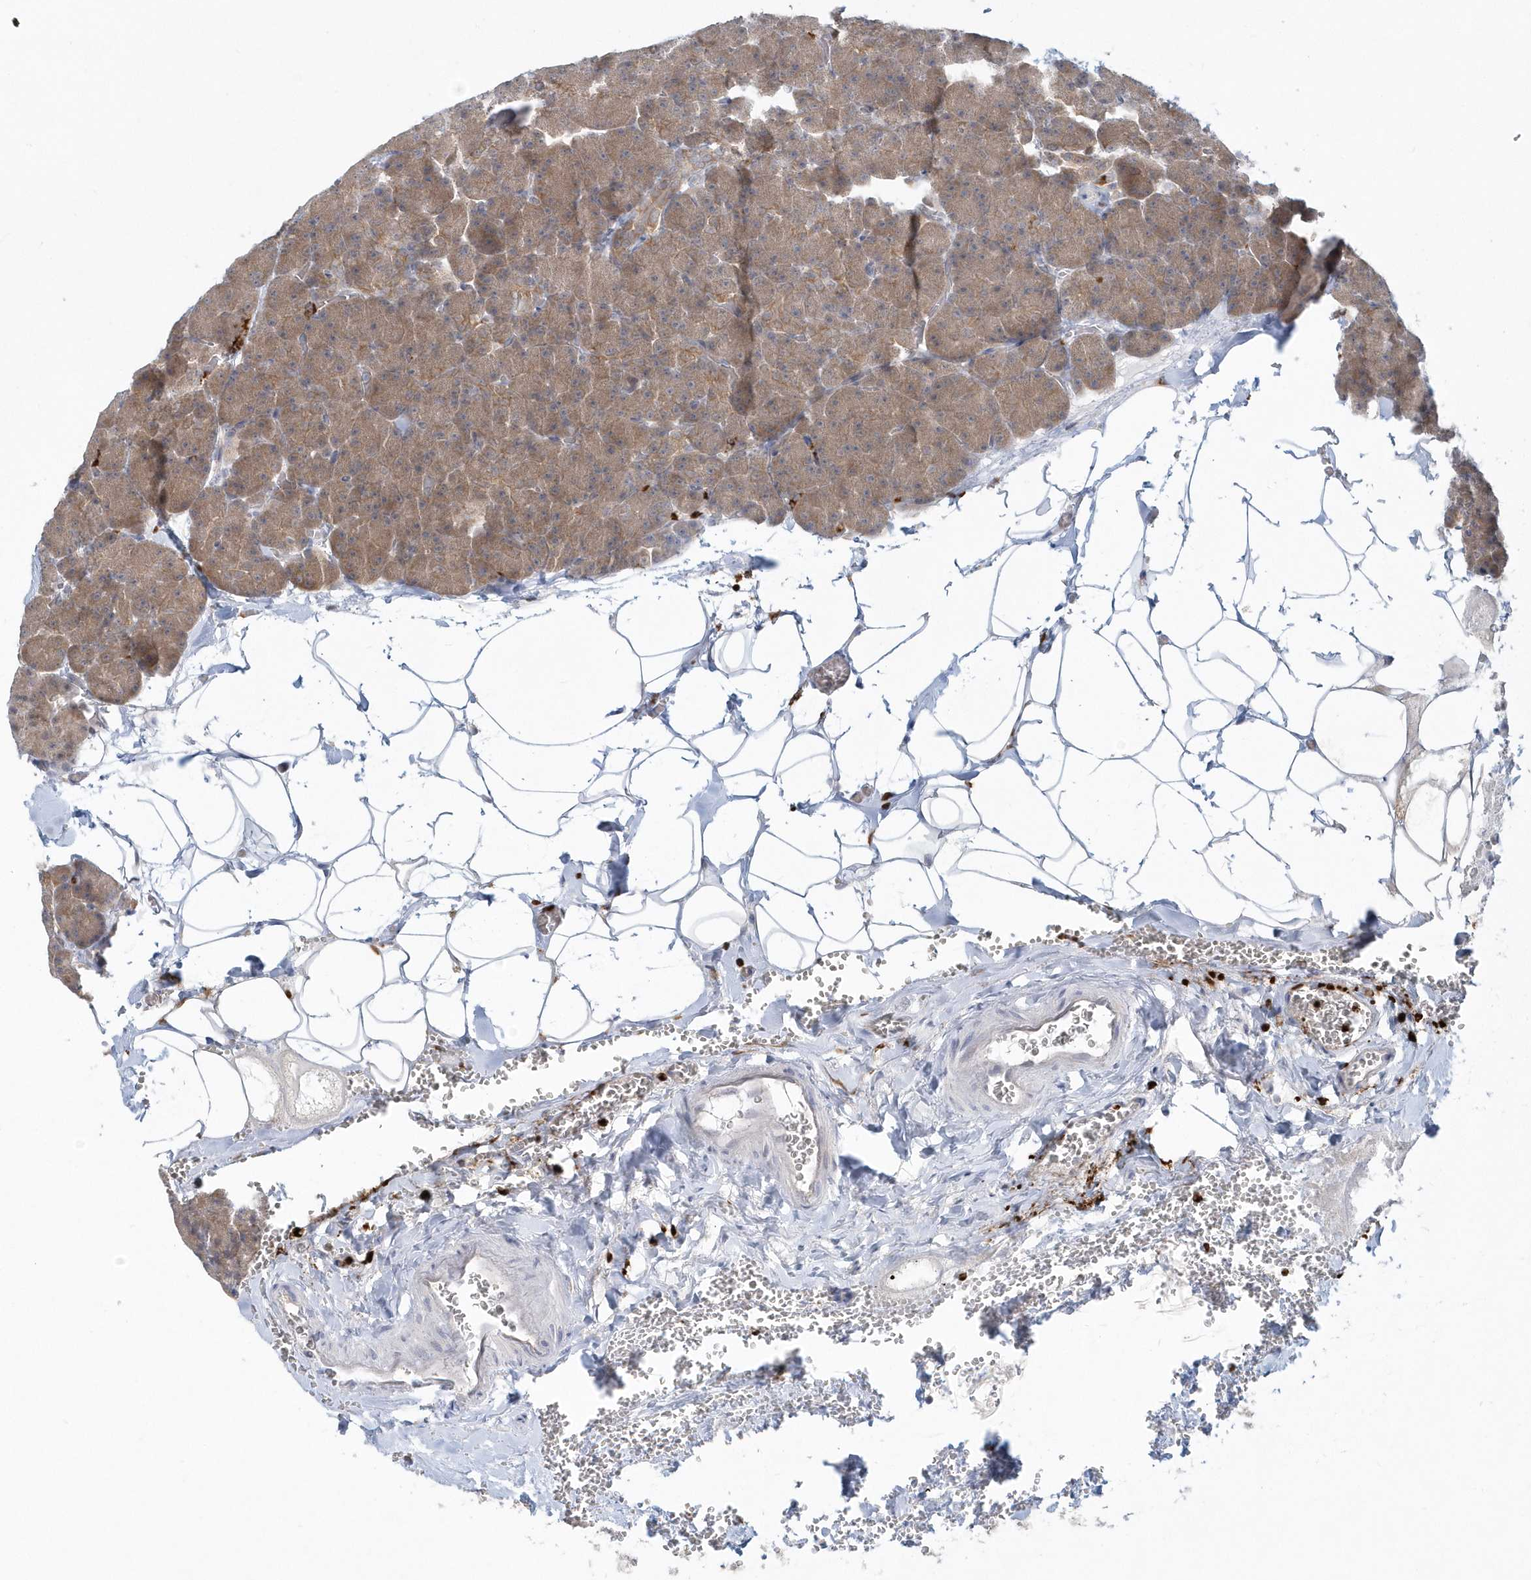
{"staining": {"intensity": "moderate", "quantity": ">75%", "location": "cytoplasmic/membranous"}, "tissue": "pancreas", "cell_type": "Exocrine glandular cells", "image_type": "normal", "snomed": [{"axis": "morphology", "description": "Normal tissue, NOS"}, {"axis": "morphology", "description": "Carcinoid, malignant, NOS"}, {"axis": "topography", "description": "Pancreas"}], "caption": "Immunohistochemical staining of unremarkable human pancreas displays >75% levels of moderate cytoplasmic/membranous protein expression in about >75% of exocrine glandular cells.", "gene": "RNF7", "patient": {"sex": "female", "age": 35}}